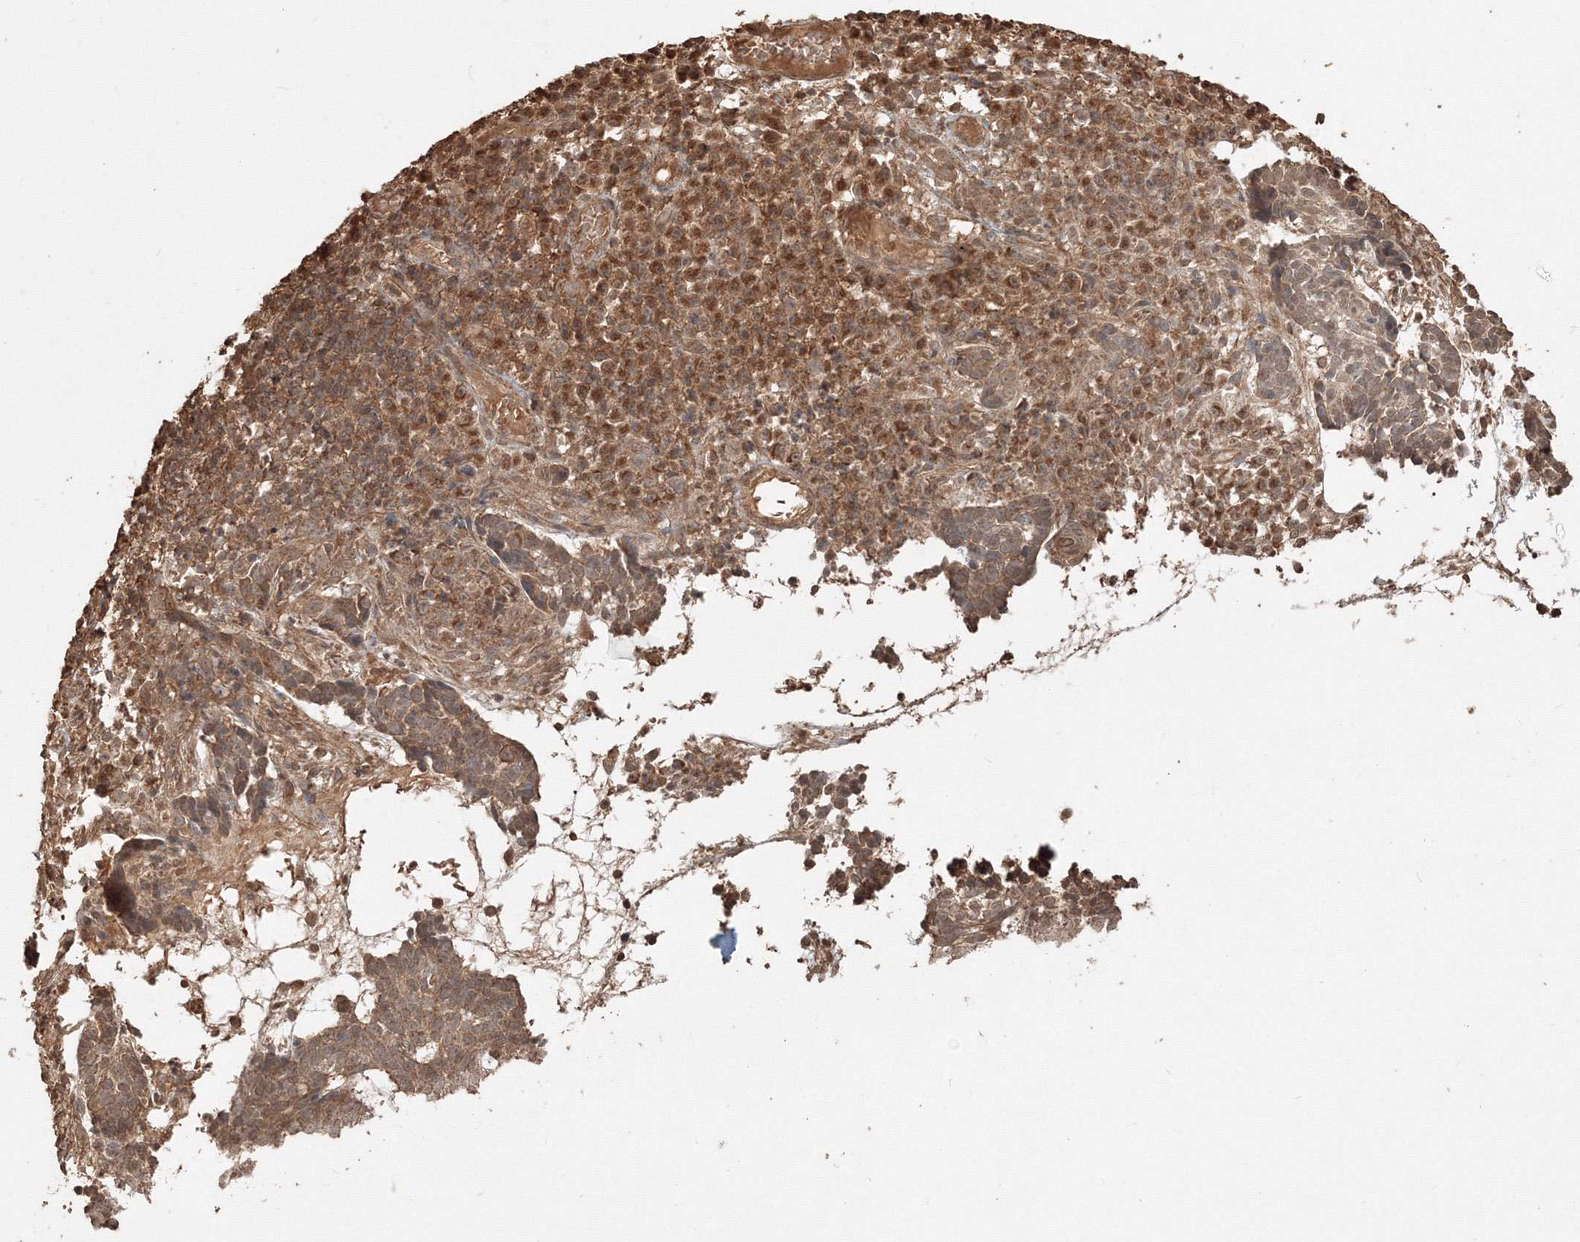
{"staining": {"intensity": "moderate", "quantity": ">75%", "location": "cytoplasmic/membranous"}, "tissue": "skin cancer", "cell_type": "Tumor cells", "image_type": "cancer", "snomed": [{"axis": "morphology", "description": "Basal cell carcinoma"}, {"axis": "topography", "description": "Skin"}], "caption": "Immunohistochemistry micrograph of neoplastic tissue: human skin basal cell carcinoma stained using immunohistochemistry shows medium levels of moderate protein expression localized specifically in the cytoplasmic/membranous of tumor cells, appearing as a cytoplasmic/membranous brown color.", "gene": "CCDC122", "patient": {"sex": "male", "age": 85}}